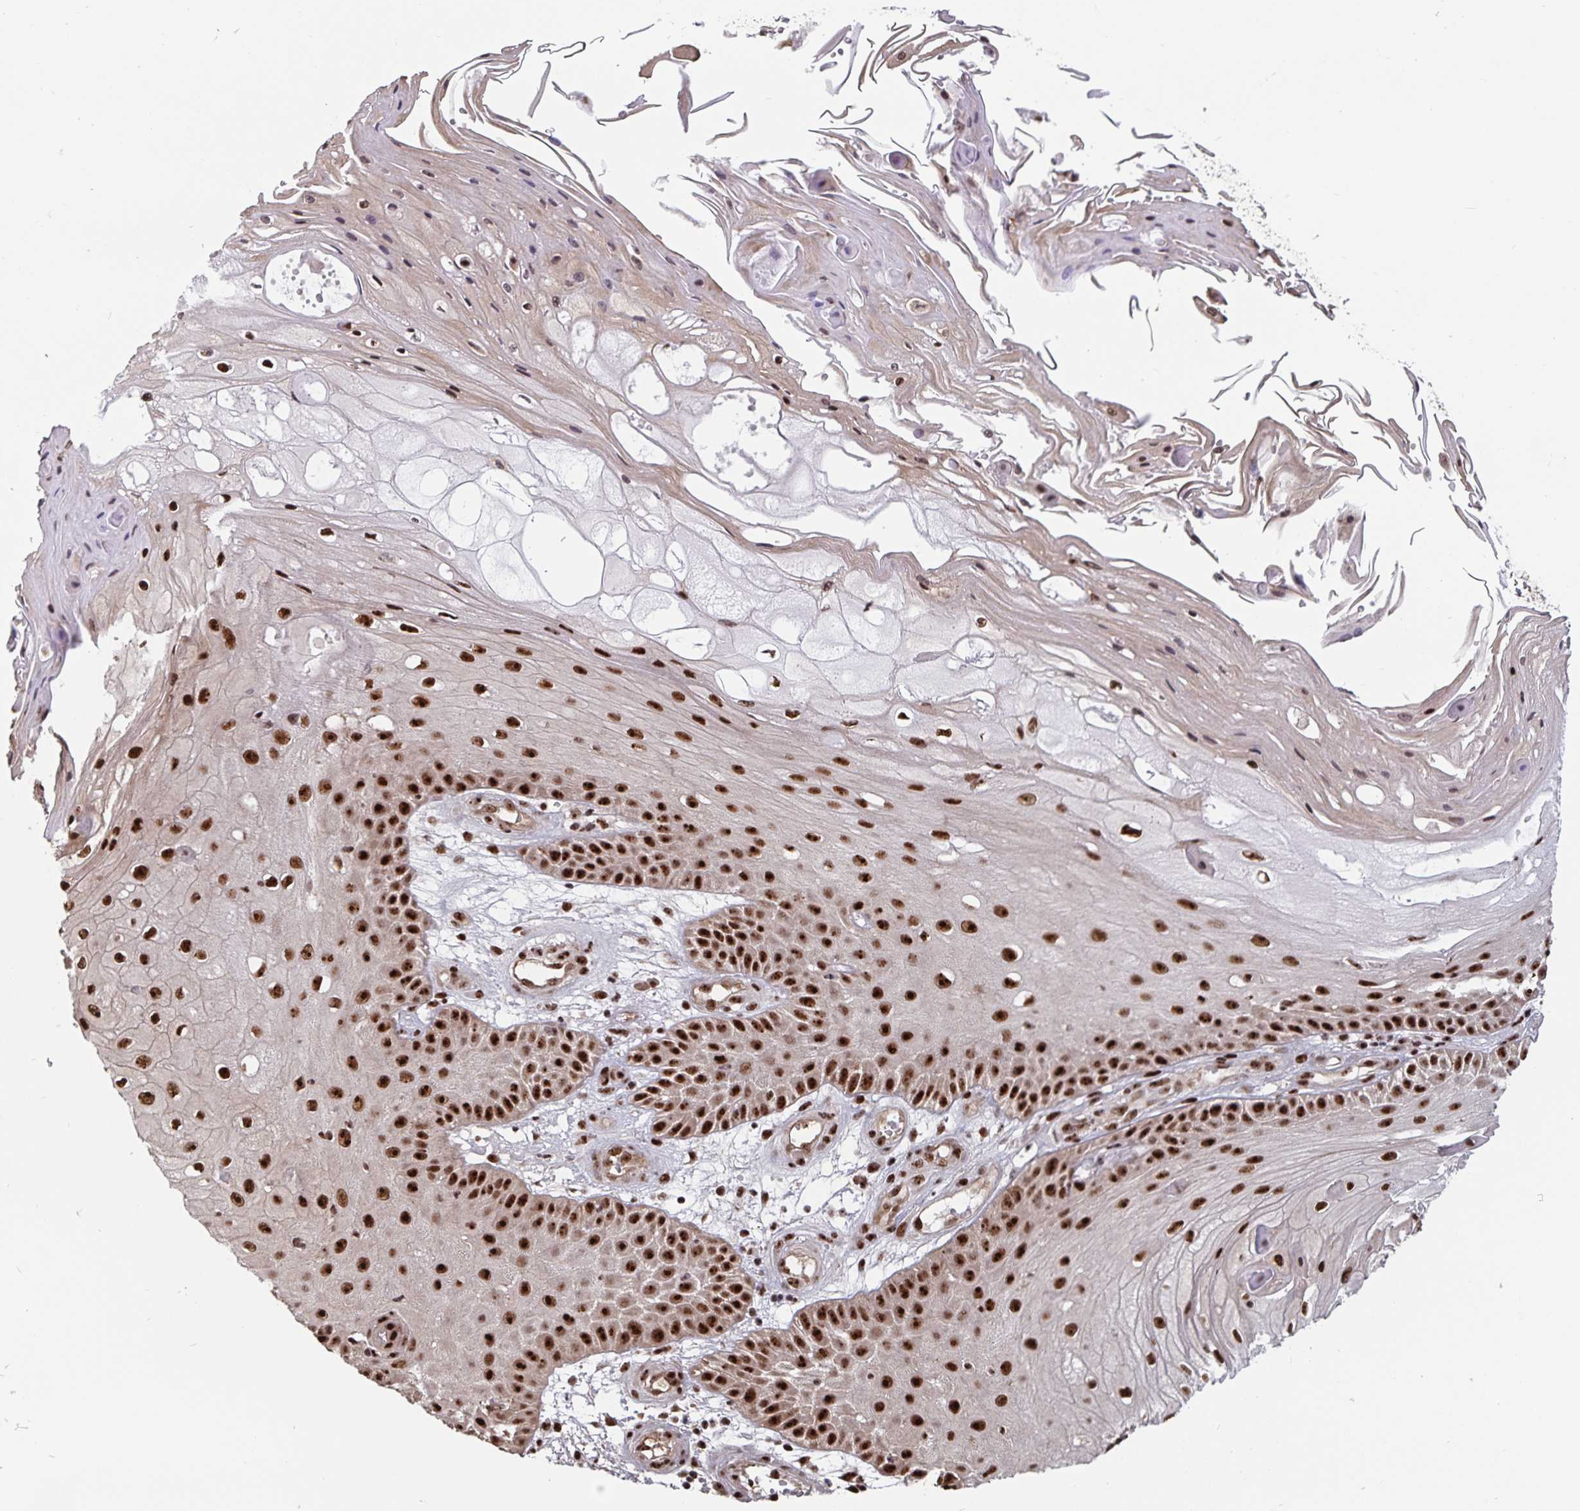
{"staining": {"intensity": "strong", "quantity": ">75%", "location": "nuclear"}, "tissue": "skin cancer", "cell_type": "Tumor cells", "image_type": "cancer", "snomed": [{"axis": "morphology", "description": "Squamous cell carcinoma, NOS"}, {"axis": "topography", "description": "Skin"}], "caption": "This is an image of immunohistochemistry (IHC) staining of skin squamous cell carcinoma, which shows strong positivity in the nuclear of tumor cells.", "gene": "LAS1L", "patient": {"sex": "male", "age": 70}}